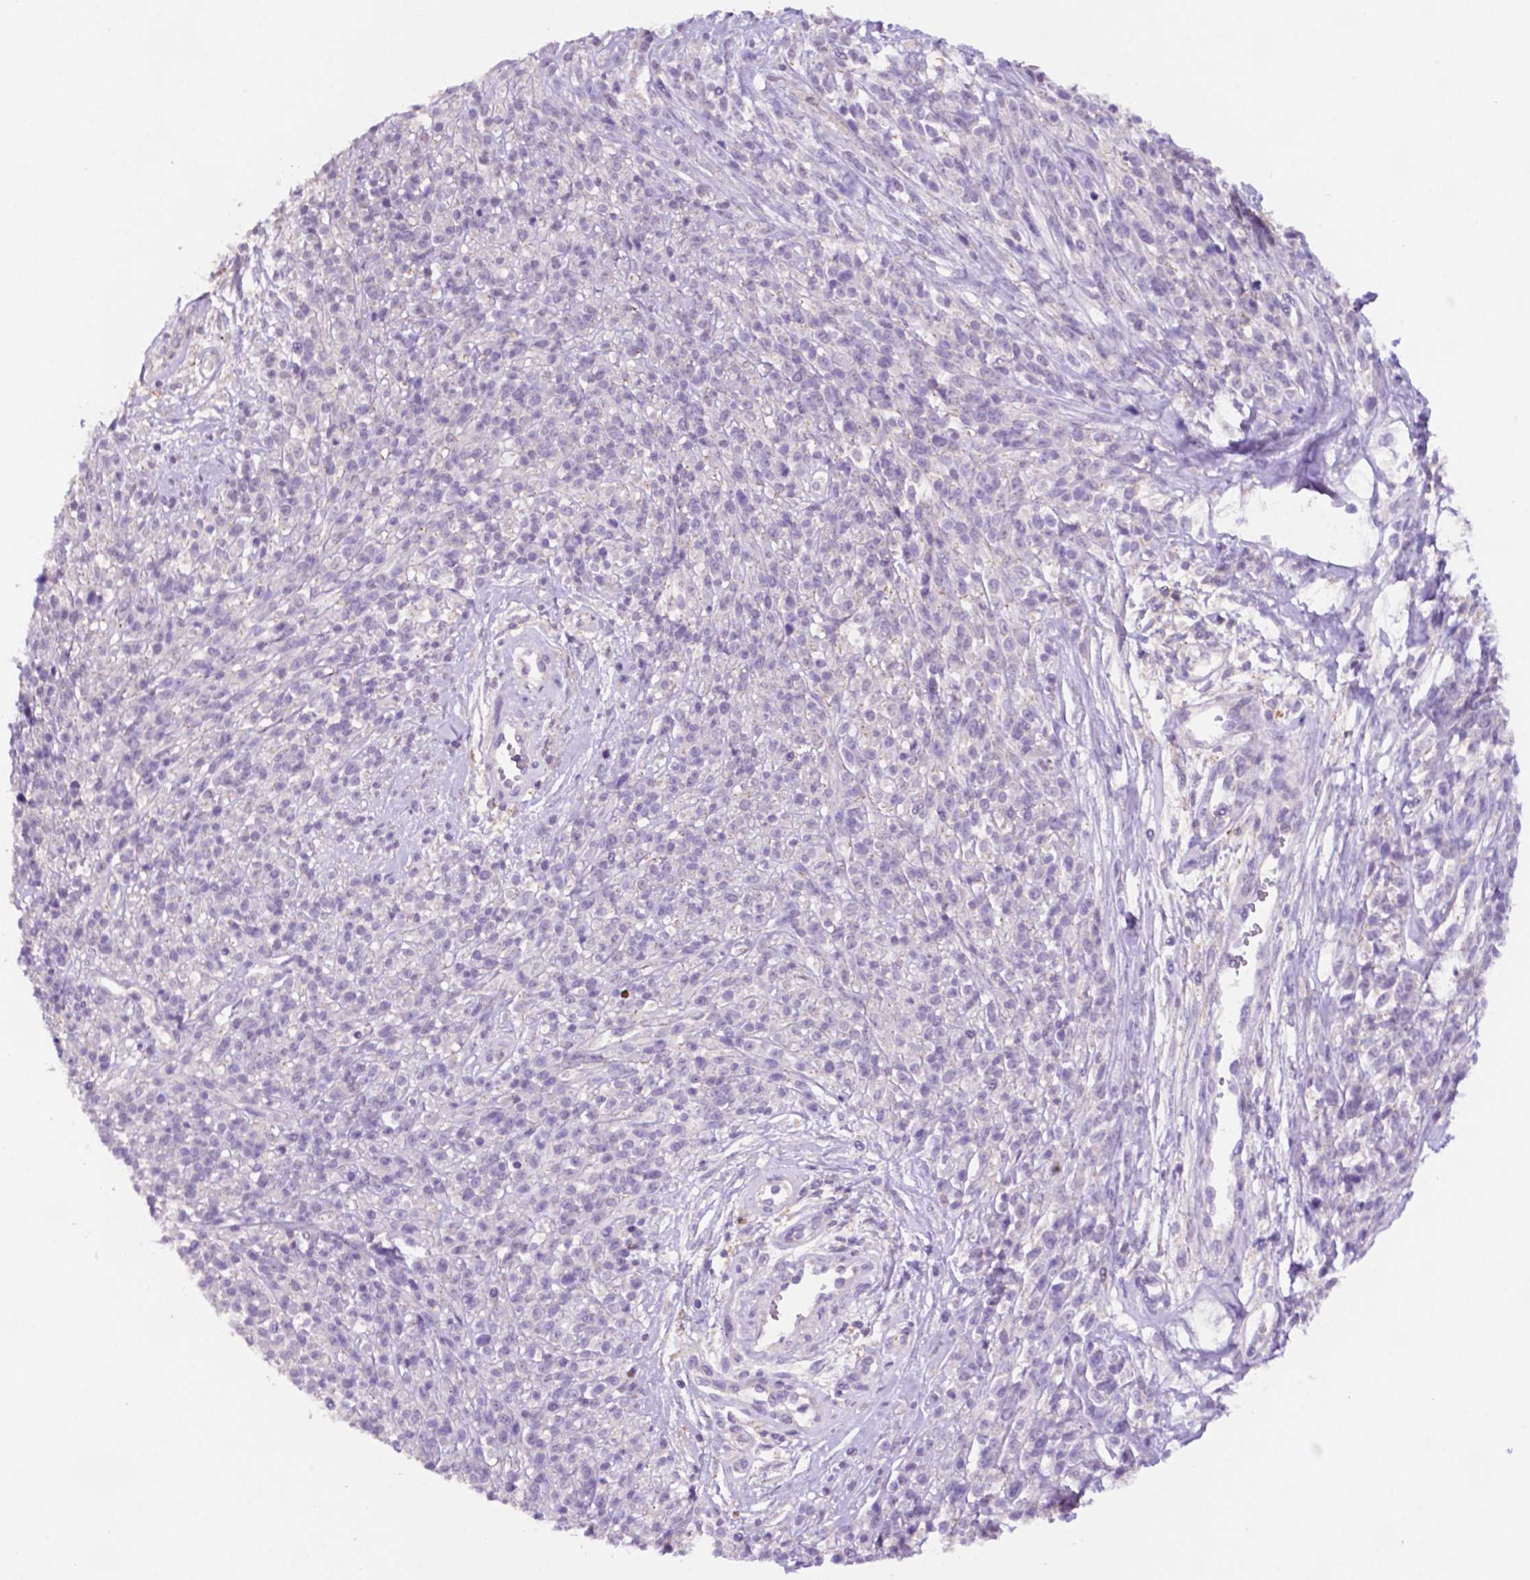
{"staining": {"intensity": "negative", "quantity": "none", "location": "none"}, "tissue": "melanoma", "cell_type": "Tumor cells", "image_type": "cancer", "snomed": [{"axis": "morphology", "description": "Malignant melanoma, NOS"}, {"axis": "topography", "description": "Skin"}, {"axis": "topography", "description": "Skin of trunk"}], "caption": "Immunohistochemical staining of human malignant melanoma demonstrates no significant positivity in tumor cells.", "gene": "PRPS2", "patient": {"sex": "male", "age": 74}}